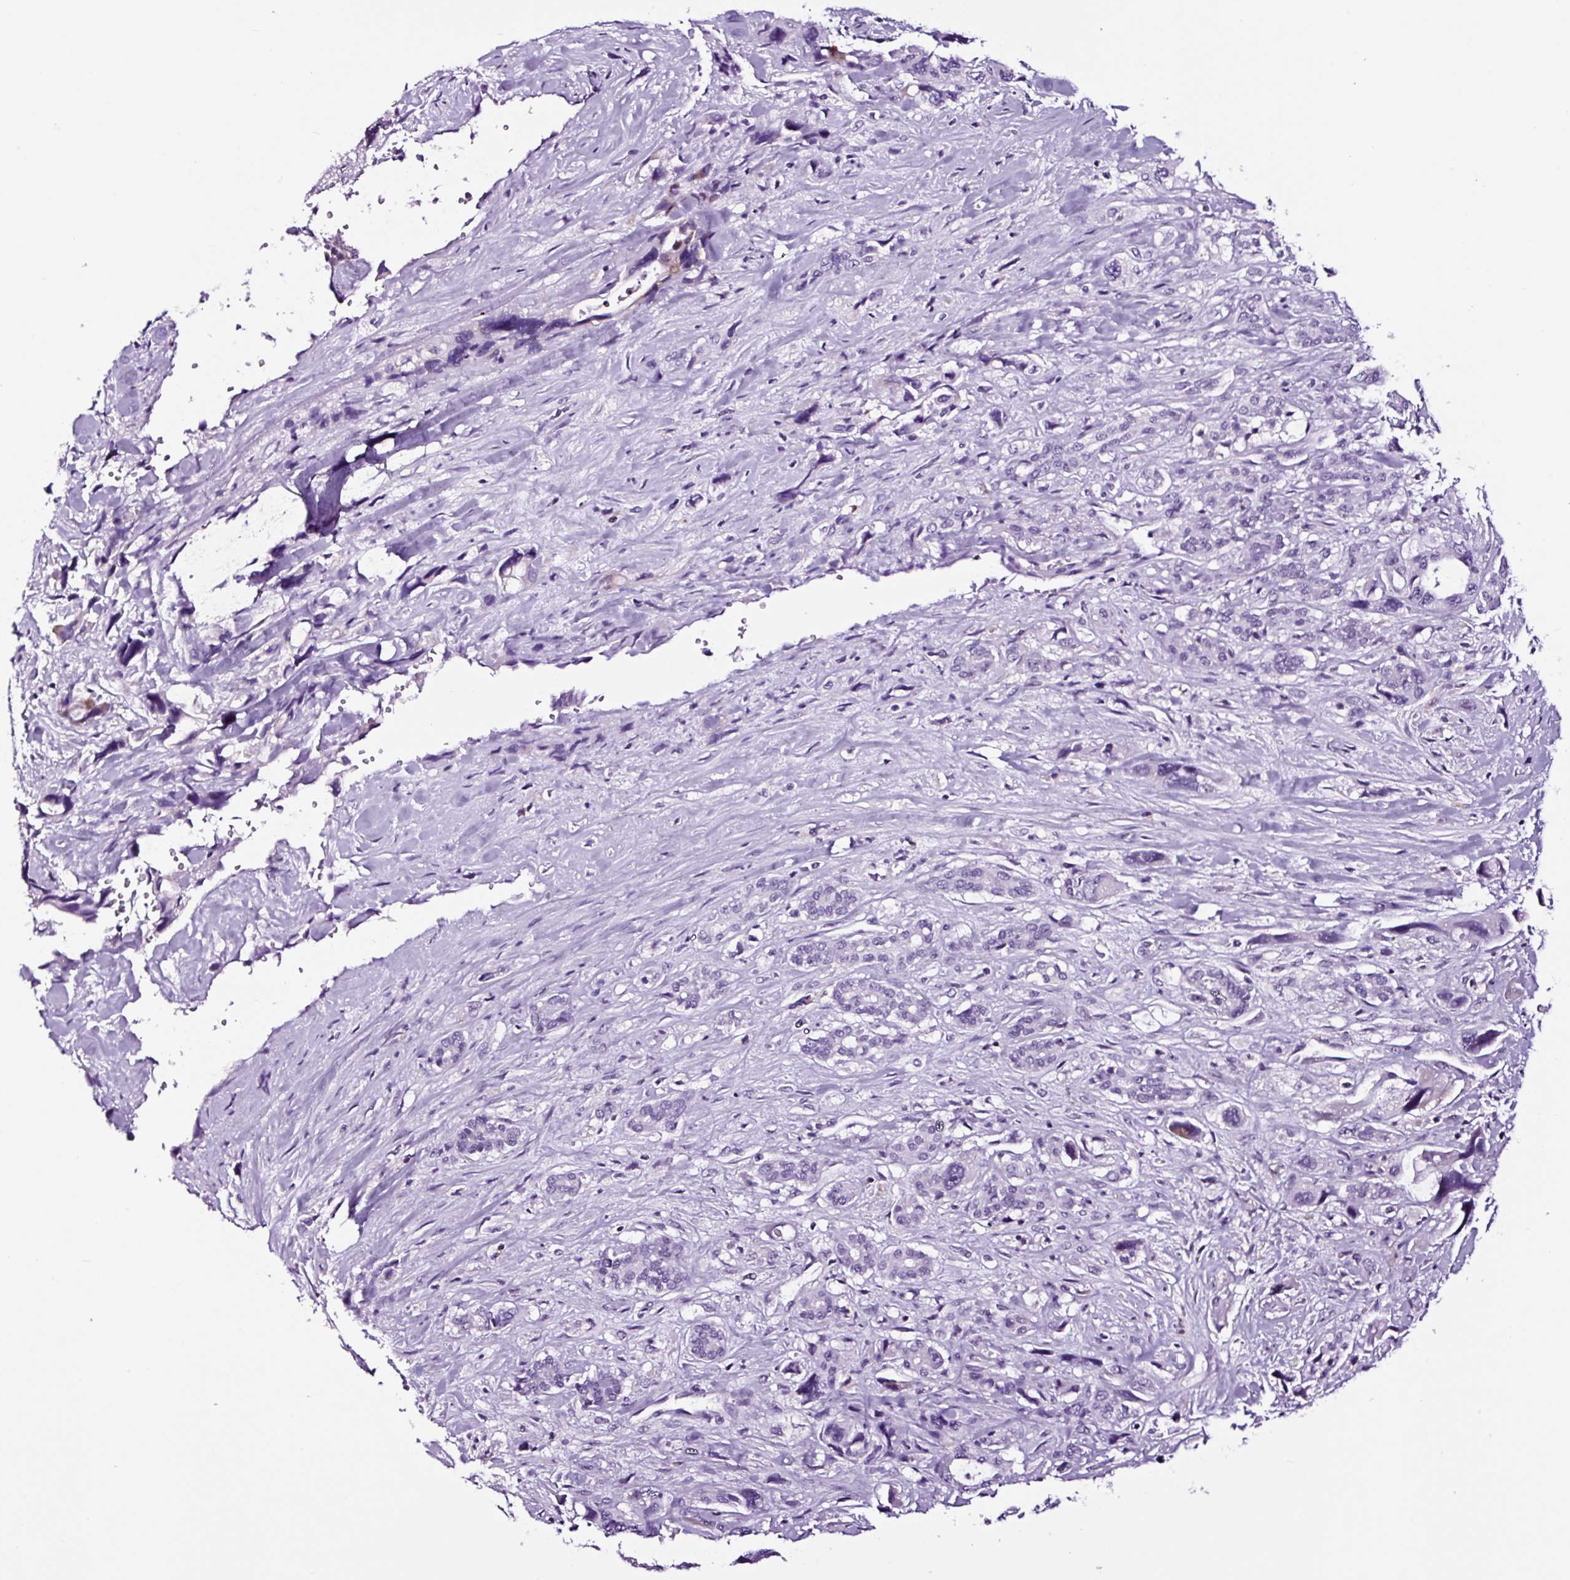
{"staining": {"intensity": "negative", "quantity": "none", "location": "none"}, "tissue": "pancreatic cancer", "cell_type": "Tumor cells", "image_type": "cancer", "snomed": [{"axis": "morphology", "description": "Adenocarcinoma, NOS"}, {"axis": "topography", "description": "Pancreas"}], "caption": "Micrograph shows no protein staining in tumor cells of pancreatic cancer (adenocarcinoma) tissue.", "gene": "TAFA3", "patient": {"sex": "male", "age": 46}}